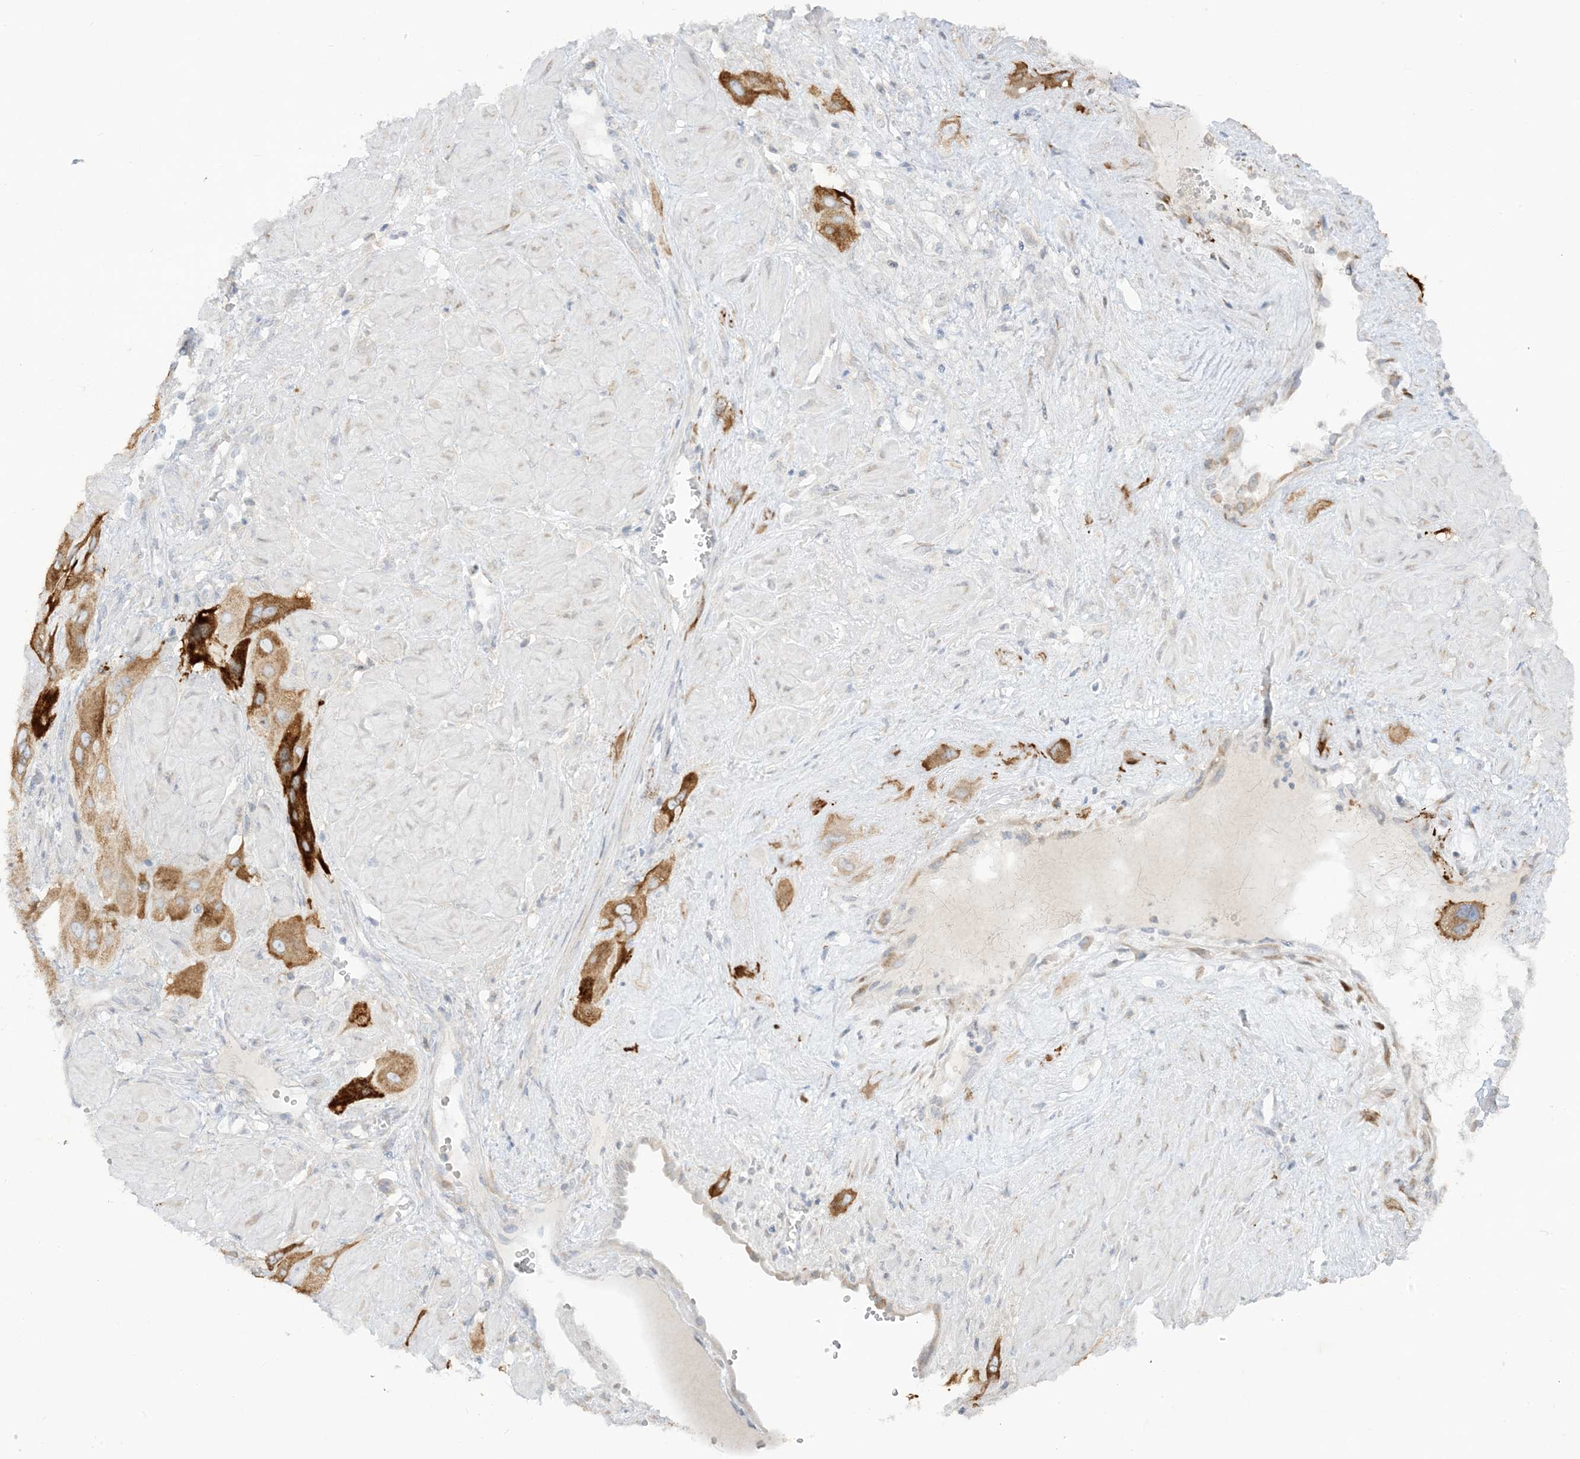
{"staining": {"intensity": "strong", "quantity": "25%-75%", "location": "cytoplasmic/membranous"}, "tissue": "cervical cancer", "cell_type": "Tumor cells", "image_type": "cancer", "snomed": [{"axis": "morphology", "description": "Squamous cell carcinoma, NOS"}, {"axis": "topography", "description": "Cervix"}], "caption": "Protein staining of cervical cancer tissue shows strong cytoplasmic/membranous expression in approximately 25%-75% of tumor cells.", "gene": "LOXL3", "patient": {"sex": "female", "age": 34}}